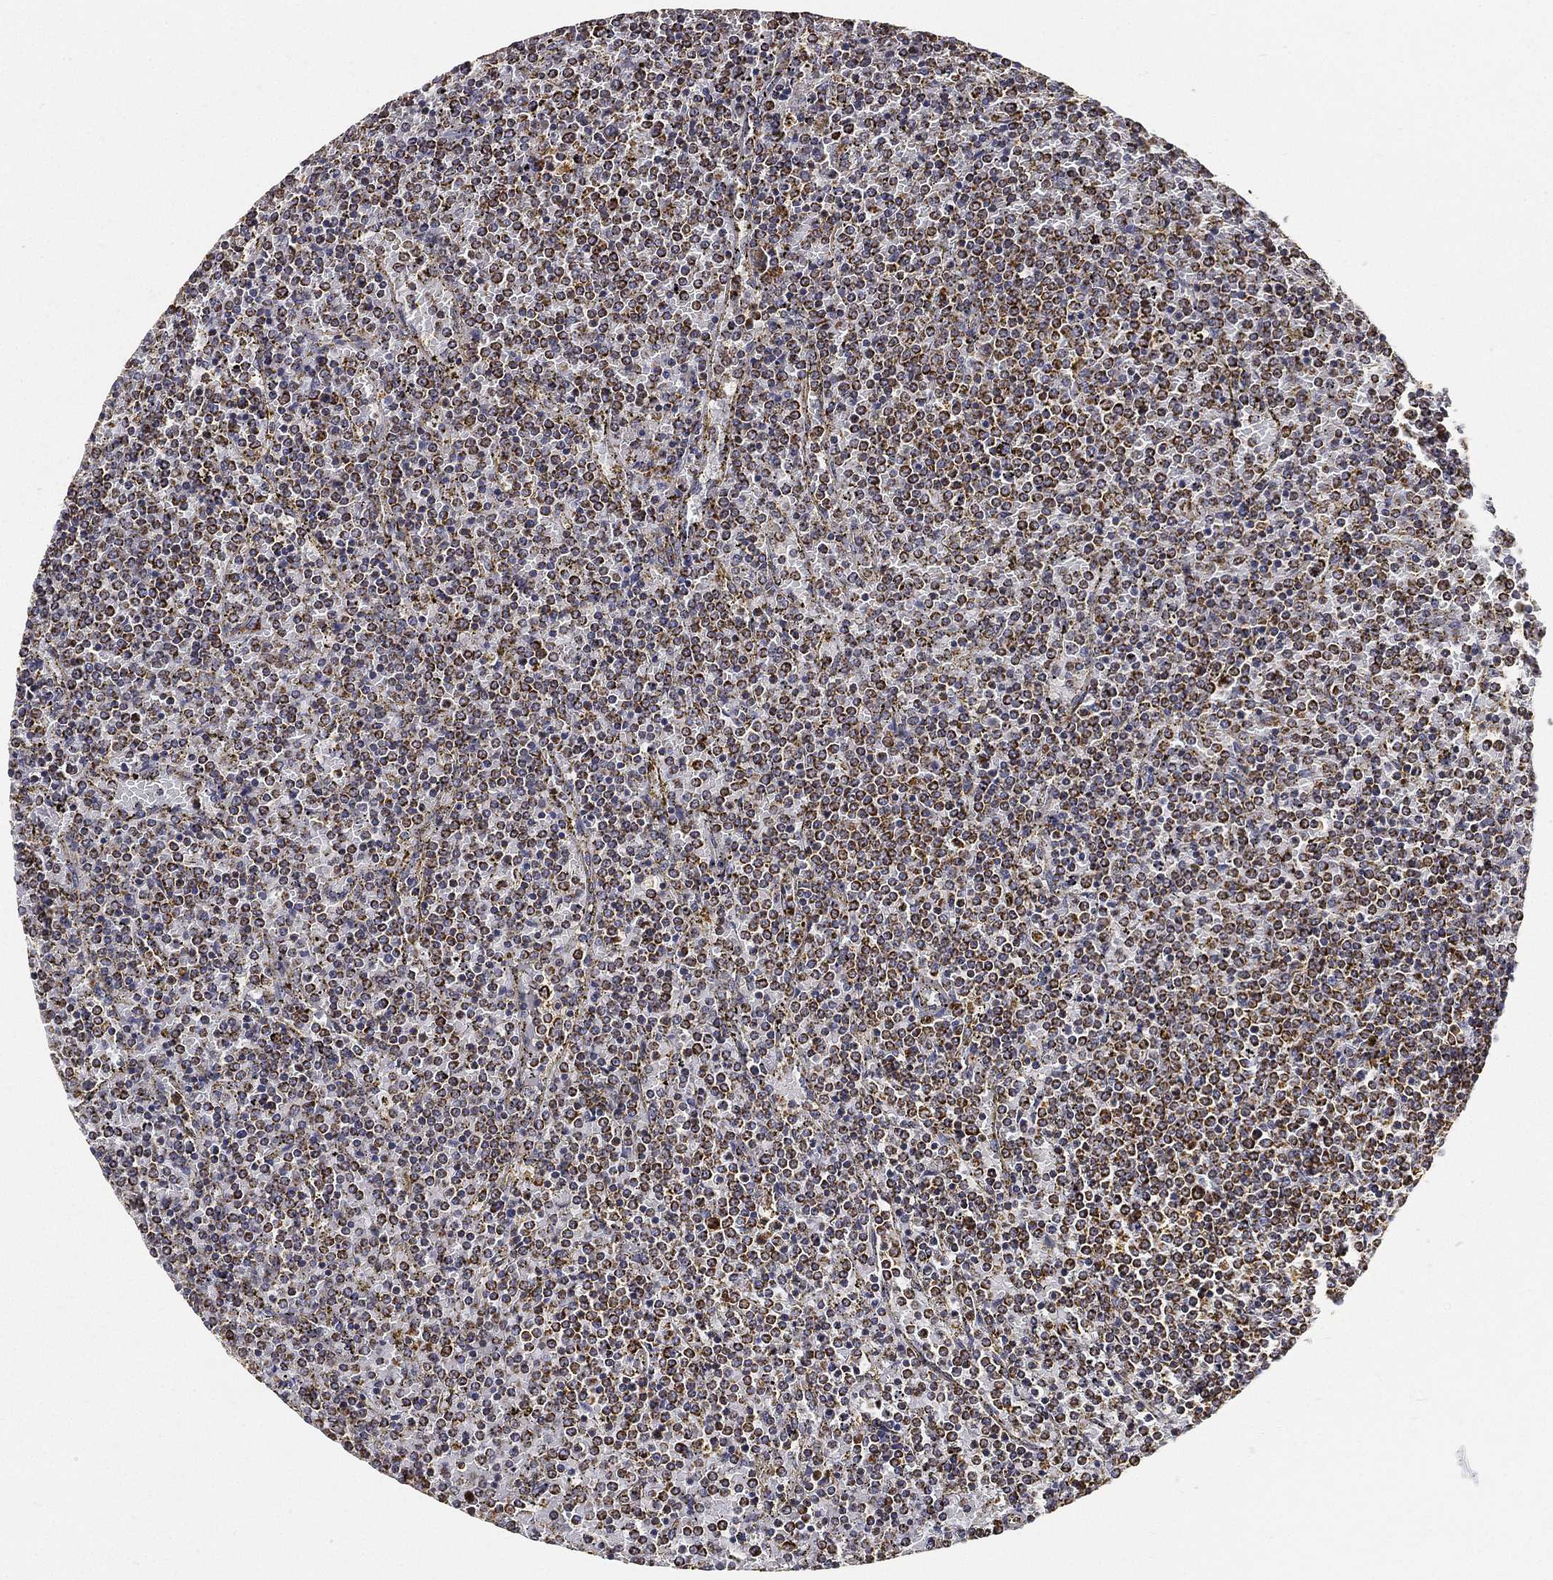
{"staining": {"intensity": "moderate", "quantity": ">75%", "location": "cytoplasmic/membranous"}, "tissue": "lymphoma", "cell_type": "Tumor cells", "image_type": "cancer", "snomed": [{"axis": "morphology", "description": "Malignant lymphoma, non-Hodgkin's type, Low grade"}, {"axis": "topography", "description": "Spleen"}], "caption": "Low-grade malignant lymphoma, non-Hodgkin's type stained for a protein shows moderate cytoplasmic/membranous positivity in tumor cells.", "gene": "NDUFAB1", "patient": {"sex": "female", "age": 77}}